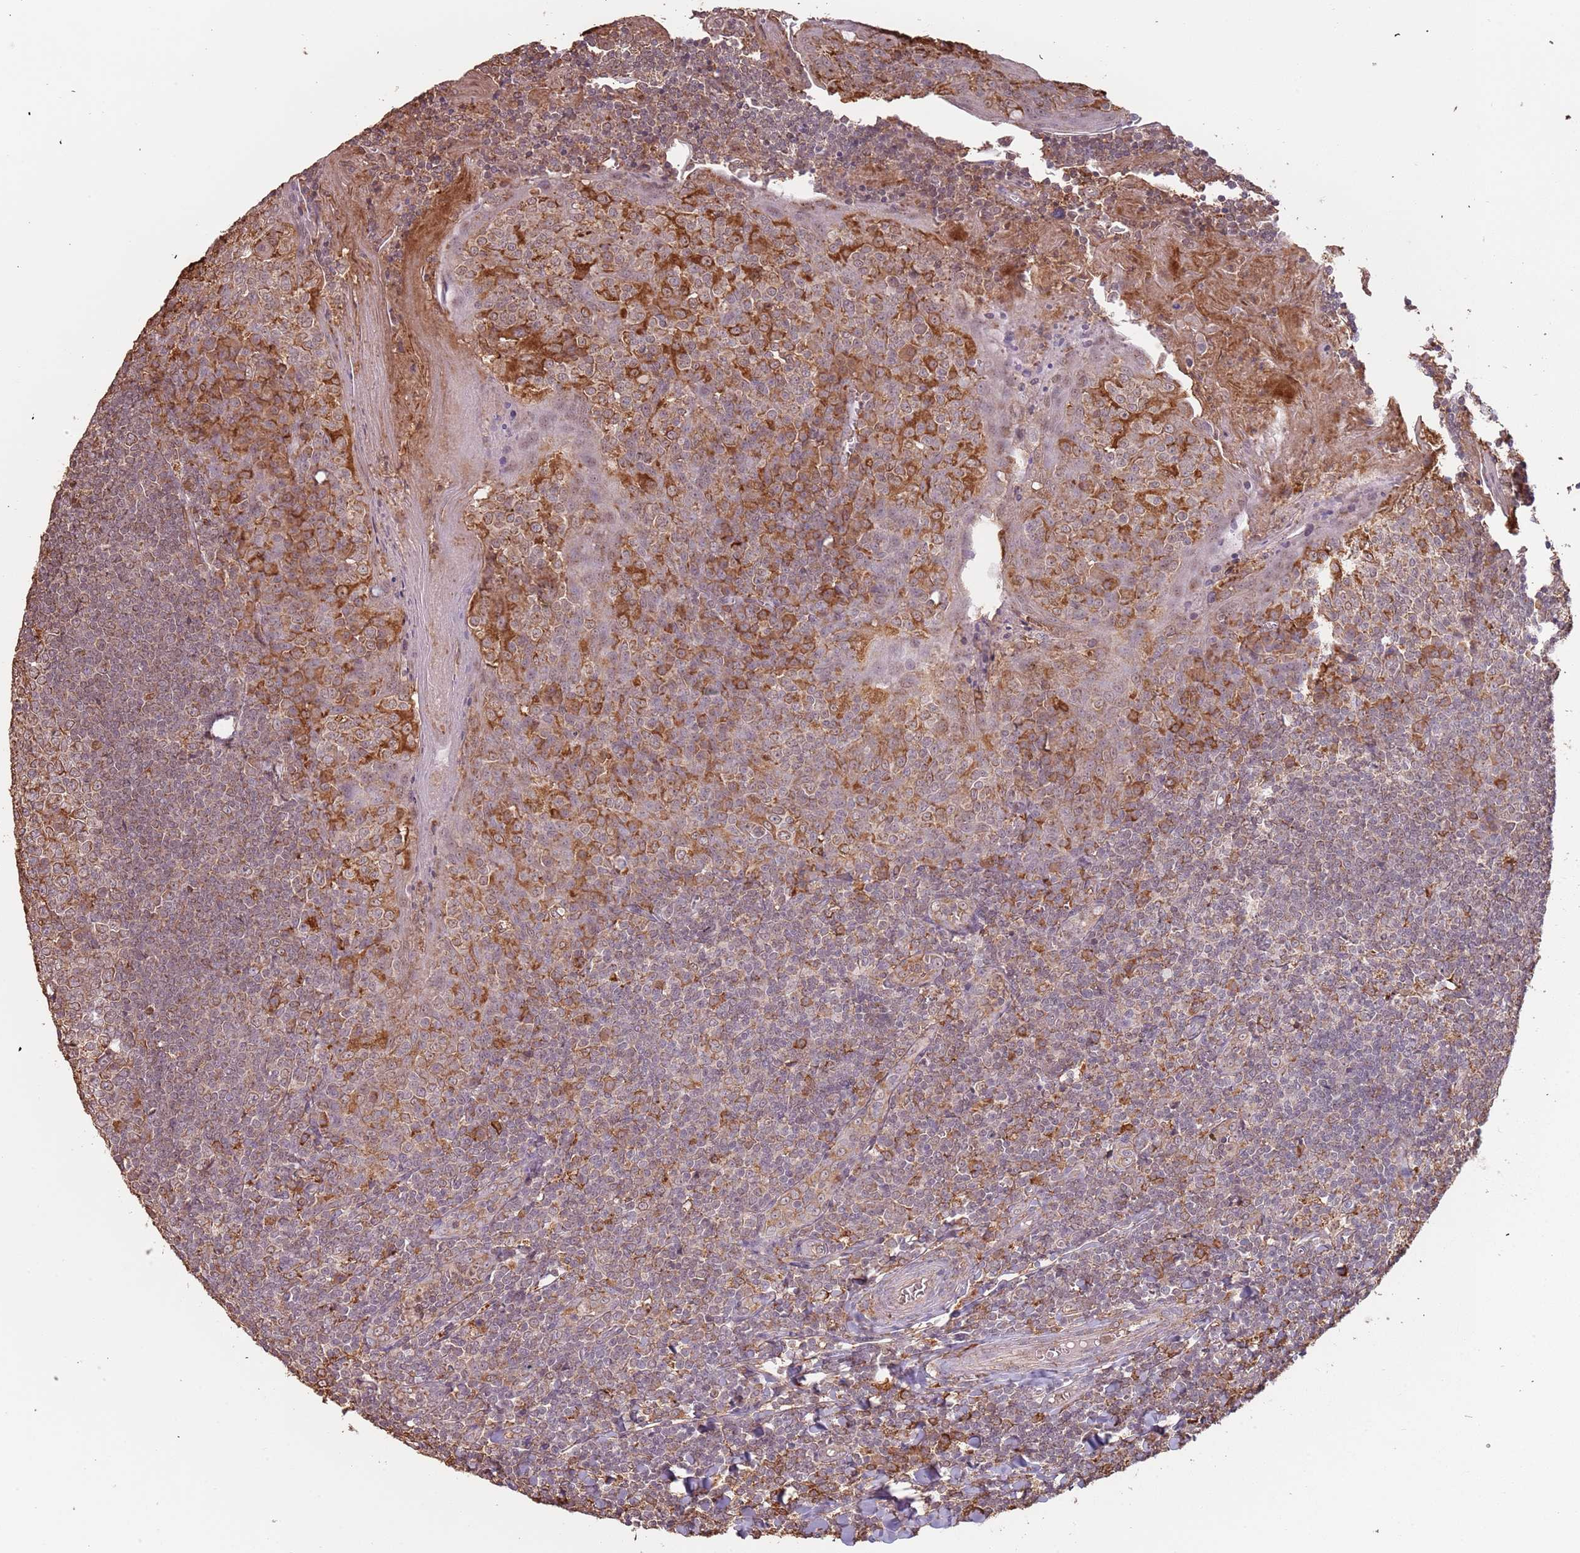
{"staining": {"intensity": "moderate", "quantity": "<25%", "location": "cytoplasmic/membranous"}, "tissue": "tonsil", "cell_type": "Germinal center cells", "image_type": "normal", "snomed": [{"axis": "morphology", "description": "Normal tissue, NOS"}, {"axis": "topography", "description": "Tonsil"}], "caption": "A high-resolution image shows immunohistochemistry staining of unremarkable tonsil, which demonstrates moderate cytoplasmic/membranous expression in about <25% of germinal center cells. The staining was performed using DAB (3,3'-diaminobenzidine), with brown indicating positive protein expression. Nuclei are stained blue with hematoxylin.", "gene": "ATOSB", "patient": {"sex": "male", "age": 27}}